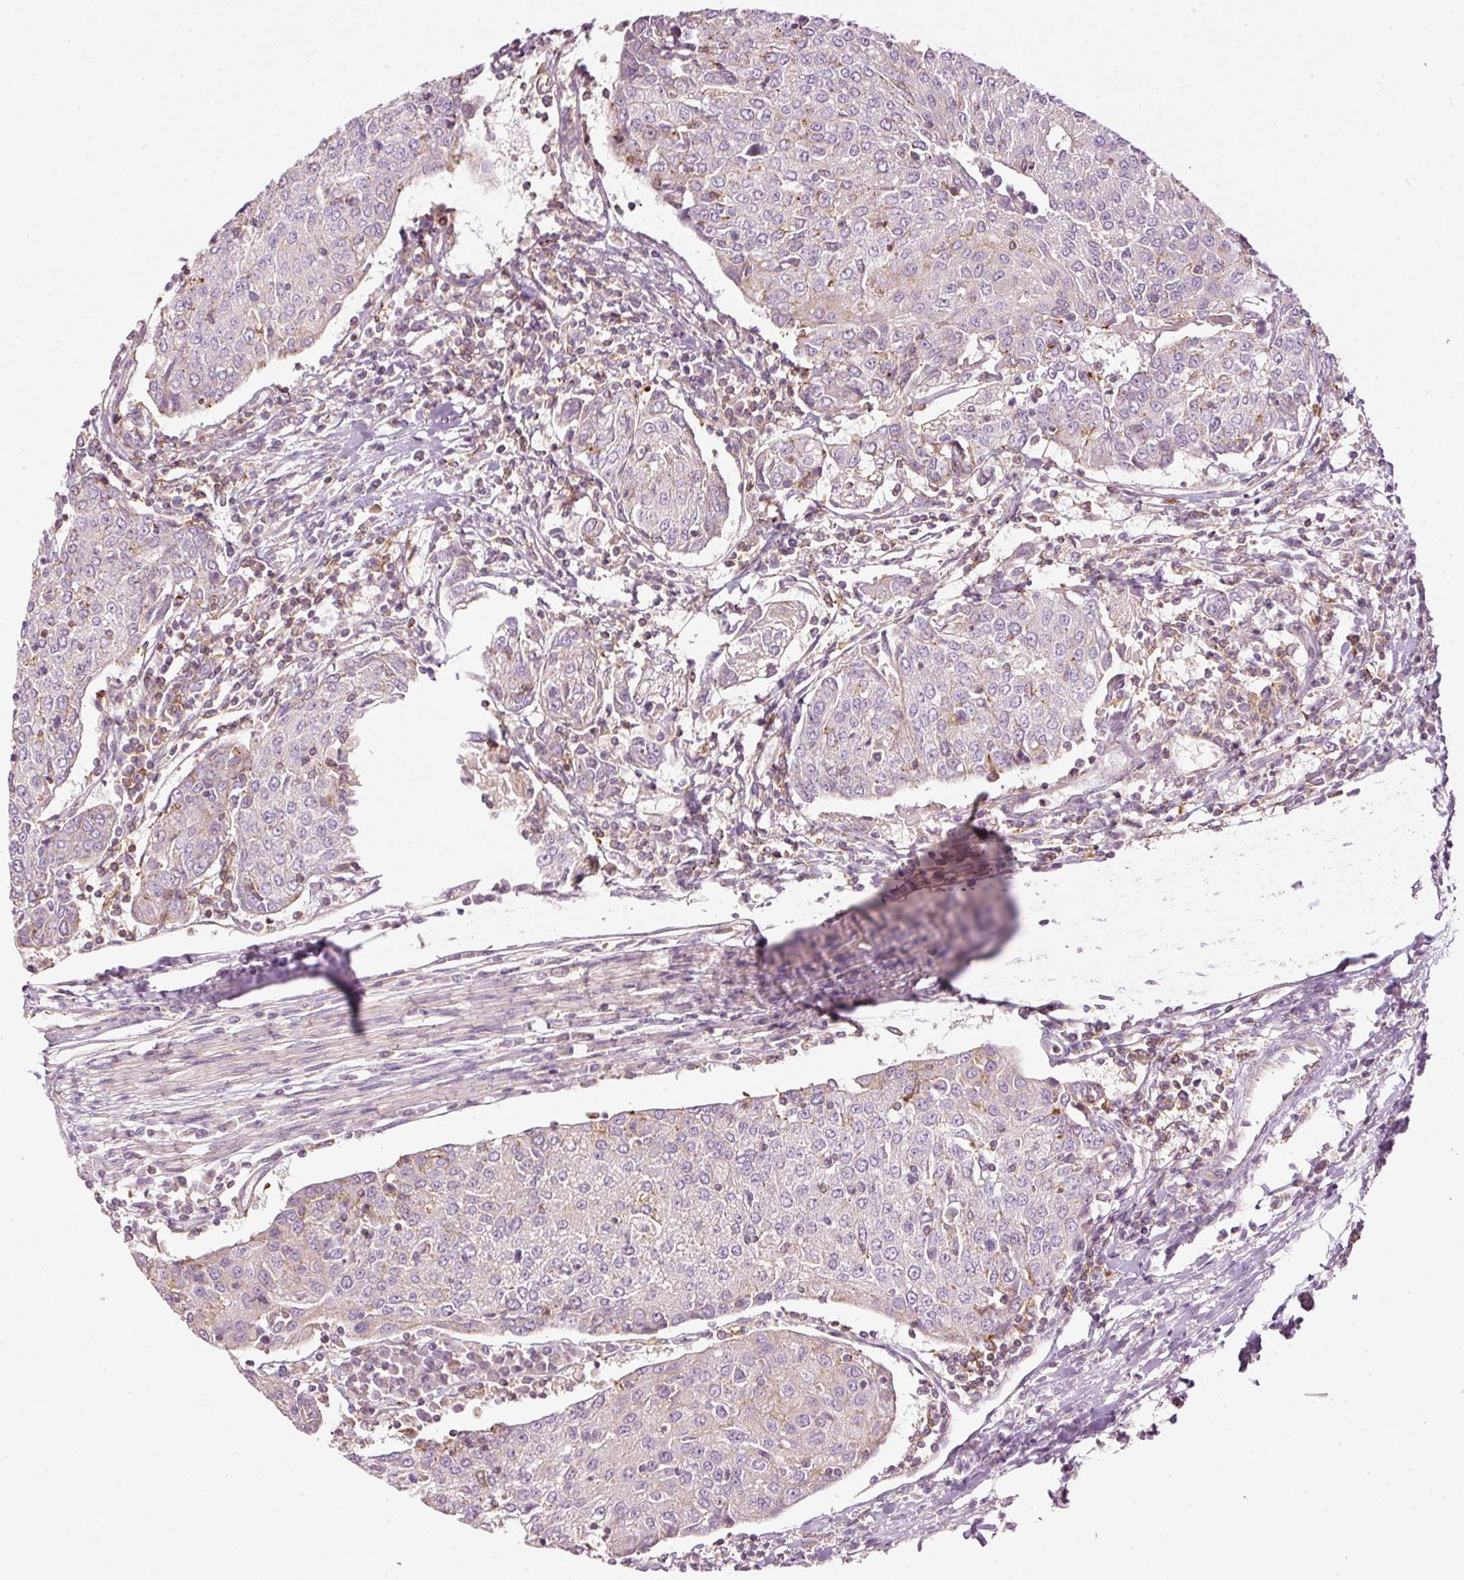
{"staining": {"intensity": "negative", "quantity": "none", "location": "none"}, "tissue": "urothelial cancer", "cell_type": "Tumor cells", "image_type": "cancer", "snomed": [{"axis": "morphology", "description": "Urothelial carcinoma, High grade"}, {"axis": "topography", "description": "Urinary bladder"}], "caption": "High power microscopy image of an immunohistochemistry image of urothelial cancer, revealing no significant positivity in tumor cells. The staining was performed using DAB (3,3'-diaminobenzidine) to visualize the protein expression in brown, while the nuclei were stained in blue with hematoxylin (Magnification: 20x).", "gene": "SIPA1", "patient": {"sex": "female", "age": 85}}